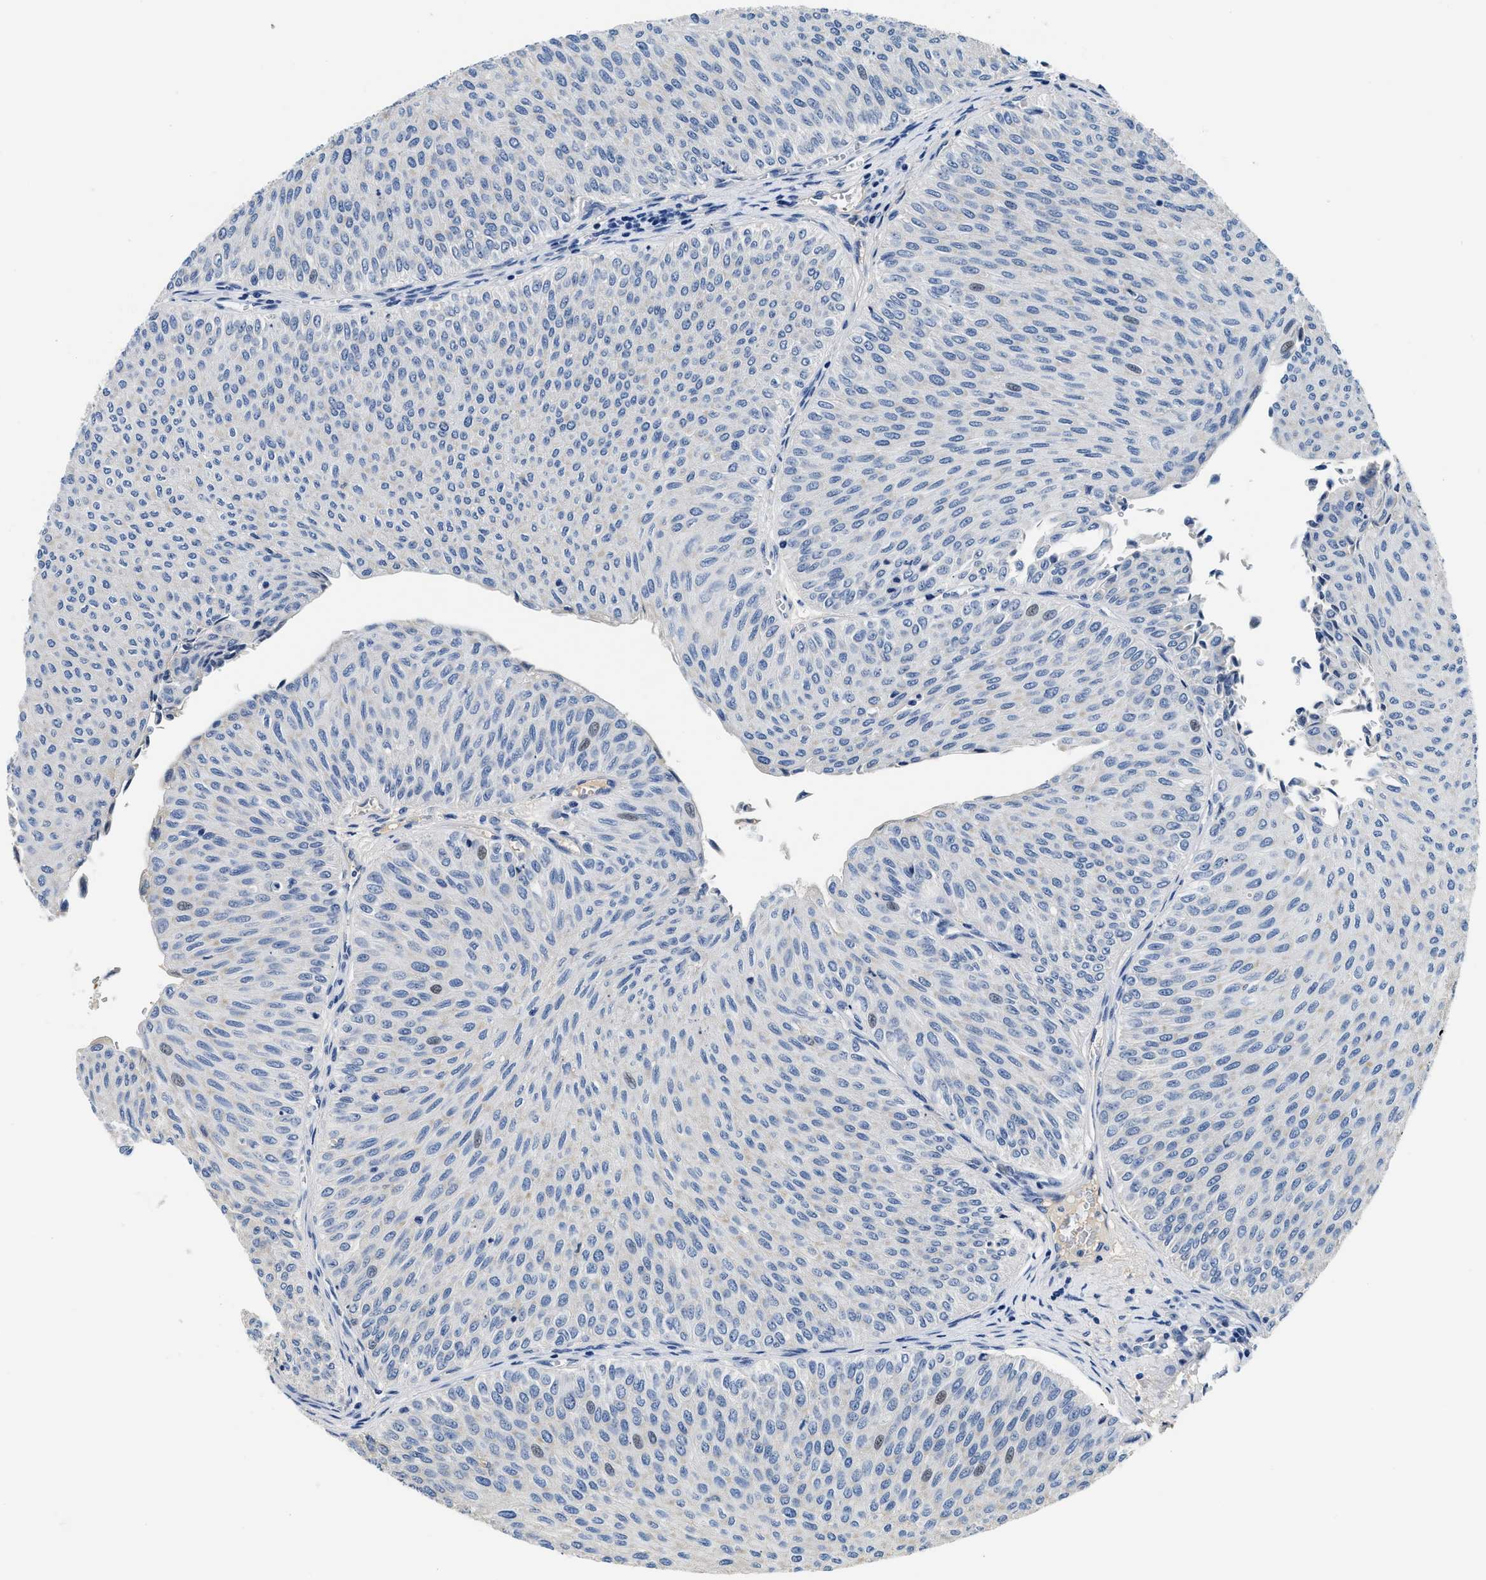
{"staining": {"intensity": "weak", "quantity": "<25%", "location": "nuclear"}, "tissue": "urothelial cancer", "cell_type": "Tumor cells", "image_type": "cancer", "snomed": [{"axis": "morphology", "description": "Urothelial carcinoma, Low grade"}, {"axis": "topography", "description": "Urinary bladder"}], "caption": "Immunohistochemistry of urothelial carcinoma (low-grade) displays no expression in tumor cells.", "gene": "PCK2", "patient": {"sex": "male", "age": 78}}